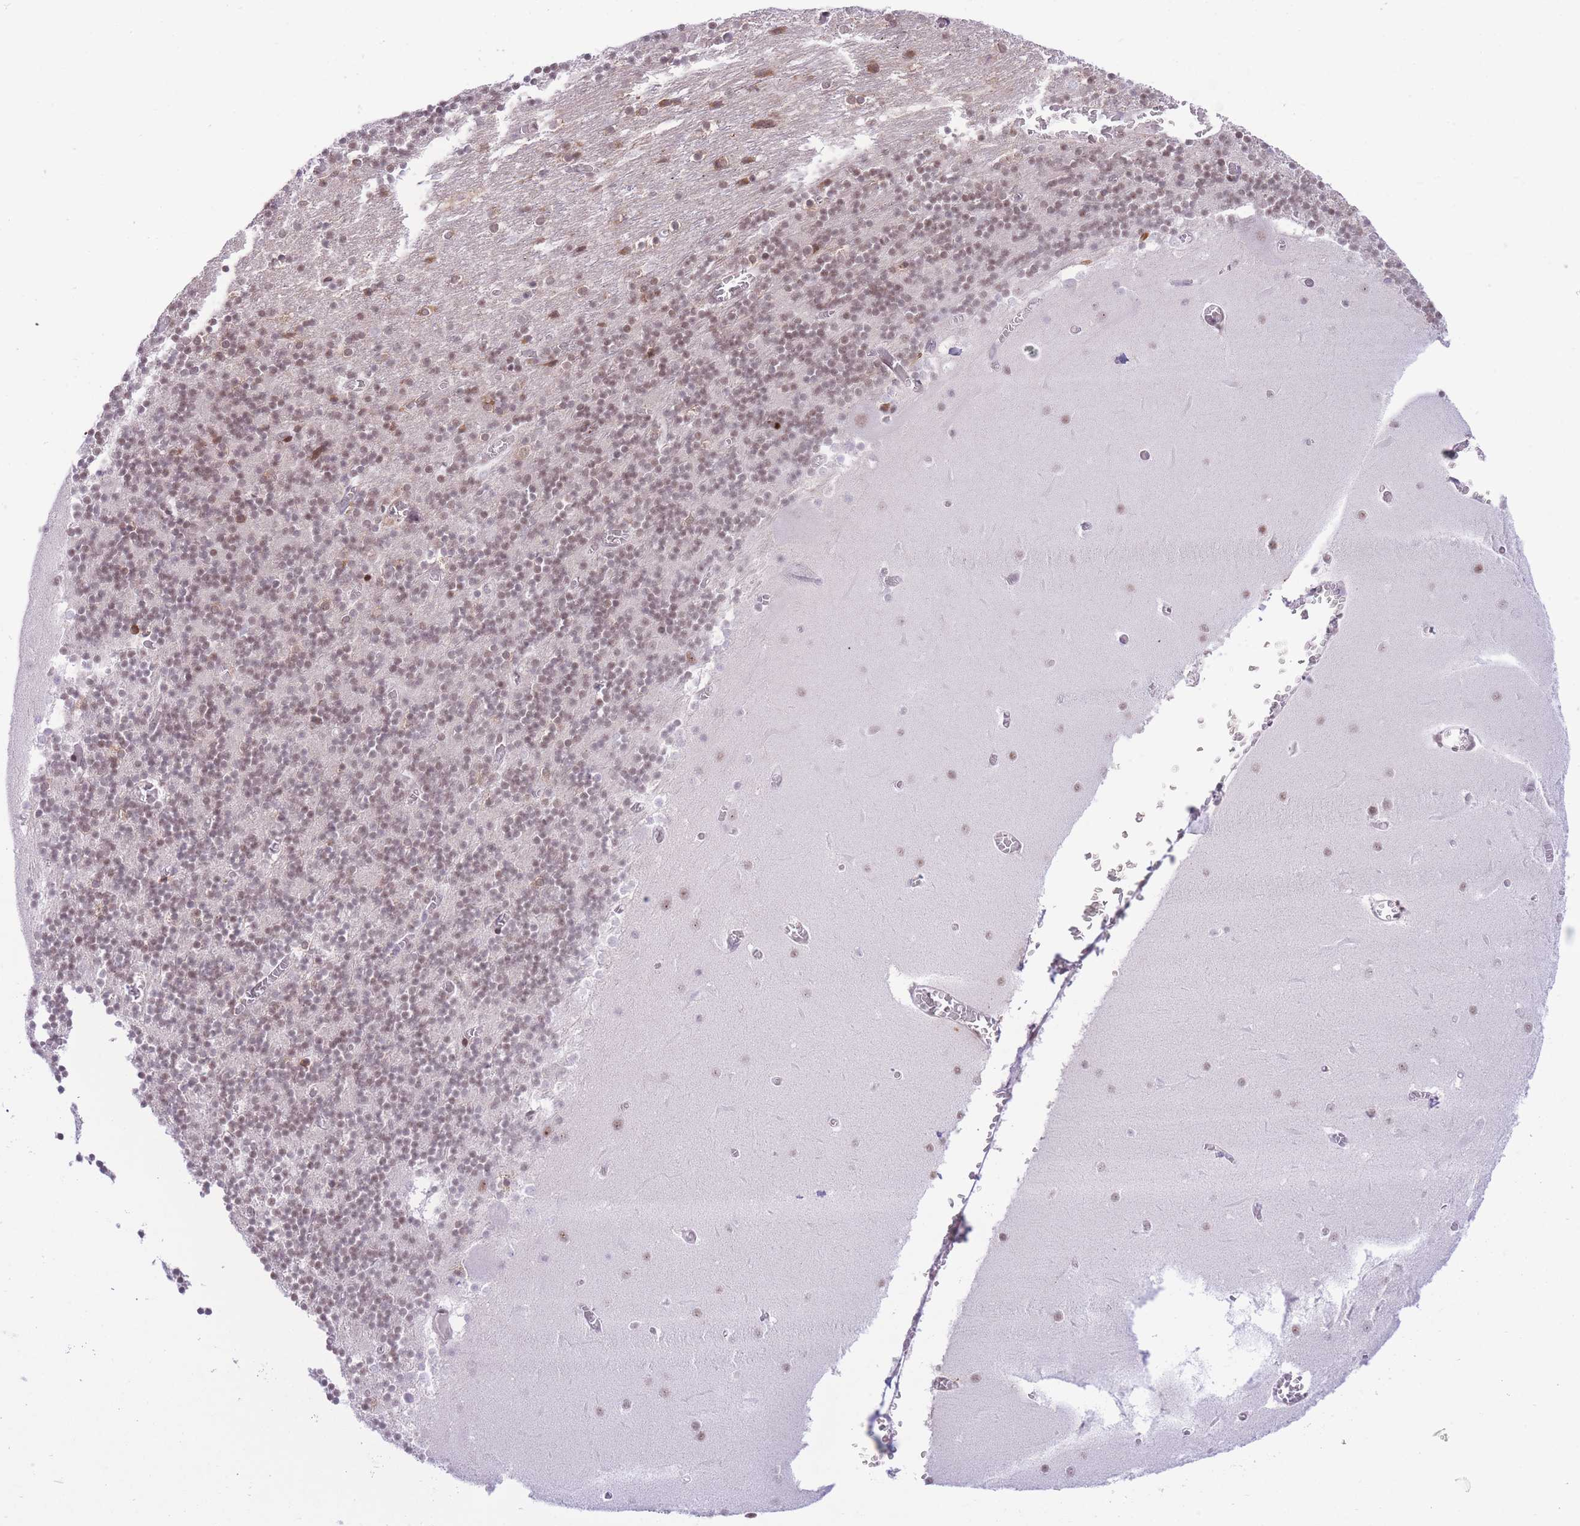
{"staining": {"intensity": "strong", "quantity": ">75%", "location": "nuclear"}, "tissue": "cerebellum", "cell_type": "Cells in granular layer", "image_type": "normal", "snomed": [{"axis": "morphology", "description": "Normal tissue, NOS"}, {"axis": "topography", "description": "Cerebellum"}], "caption": "Immunohistochemistry (IHC) staining of benign cerebellum, which demonstrates high levels of strong nuclear staining in about >75% of cells in granular layer indicating strong nuclear protein expression. The staining was performed using DAB (brown) for protein detection and nuclei were counterstained in hematoxylin (blue).", "gene": "PCIF1", "patient": {"sex": "female", "age": 28}}